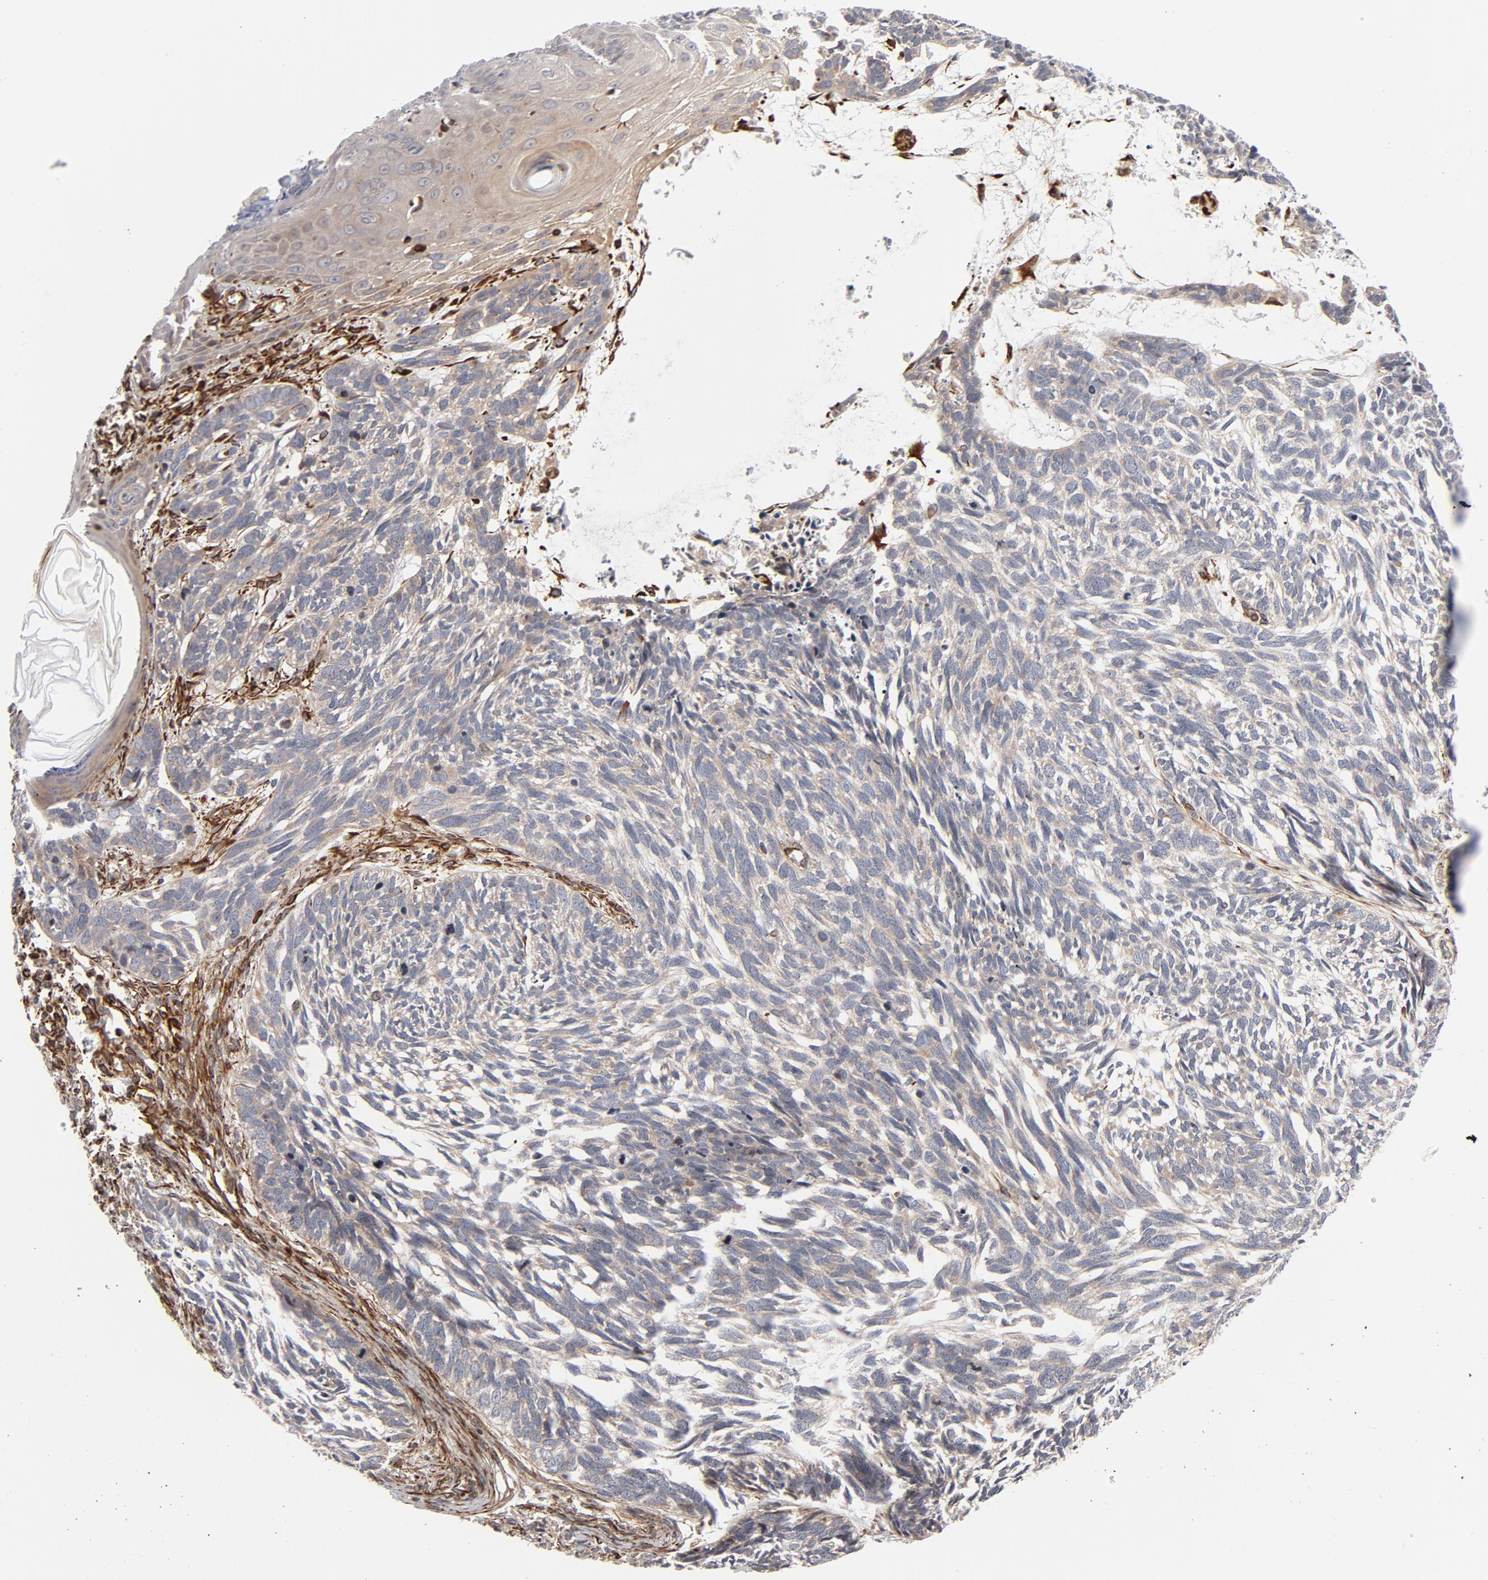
{"staining": {"intensity": "weak", "quantity": ">75%", "location": "cytoplasmic/membranous"}, "tissue": "skin cancer", "cell_type": "Tumor cells", "image_type": "cancer", "snomed": [{"axis": "morphology", "description": "Basal cell carcinoma"}, {"axis": "topography", "description": "Skin"}], "caption": "Human skin basal cell carcinoma stained with a protein marker reveals weak staining in tumor cells.", "gene": "DNAAF2", "patient": {"sex": "male", "age": 63}}